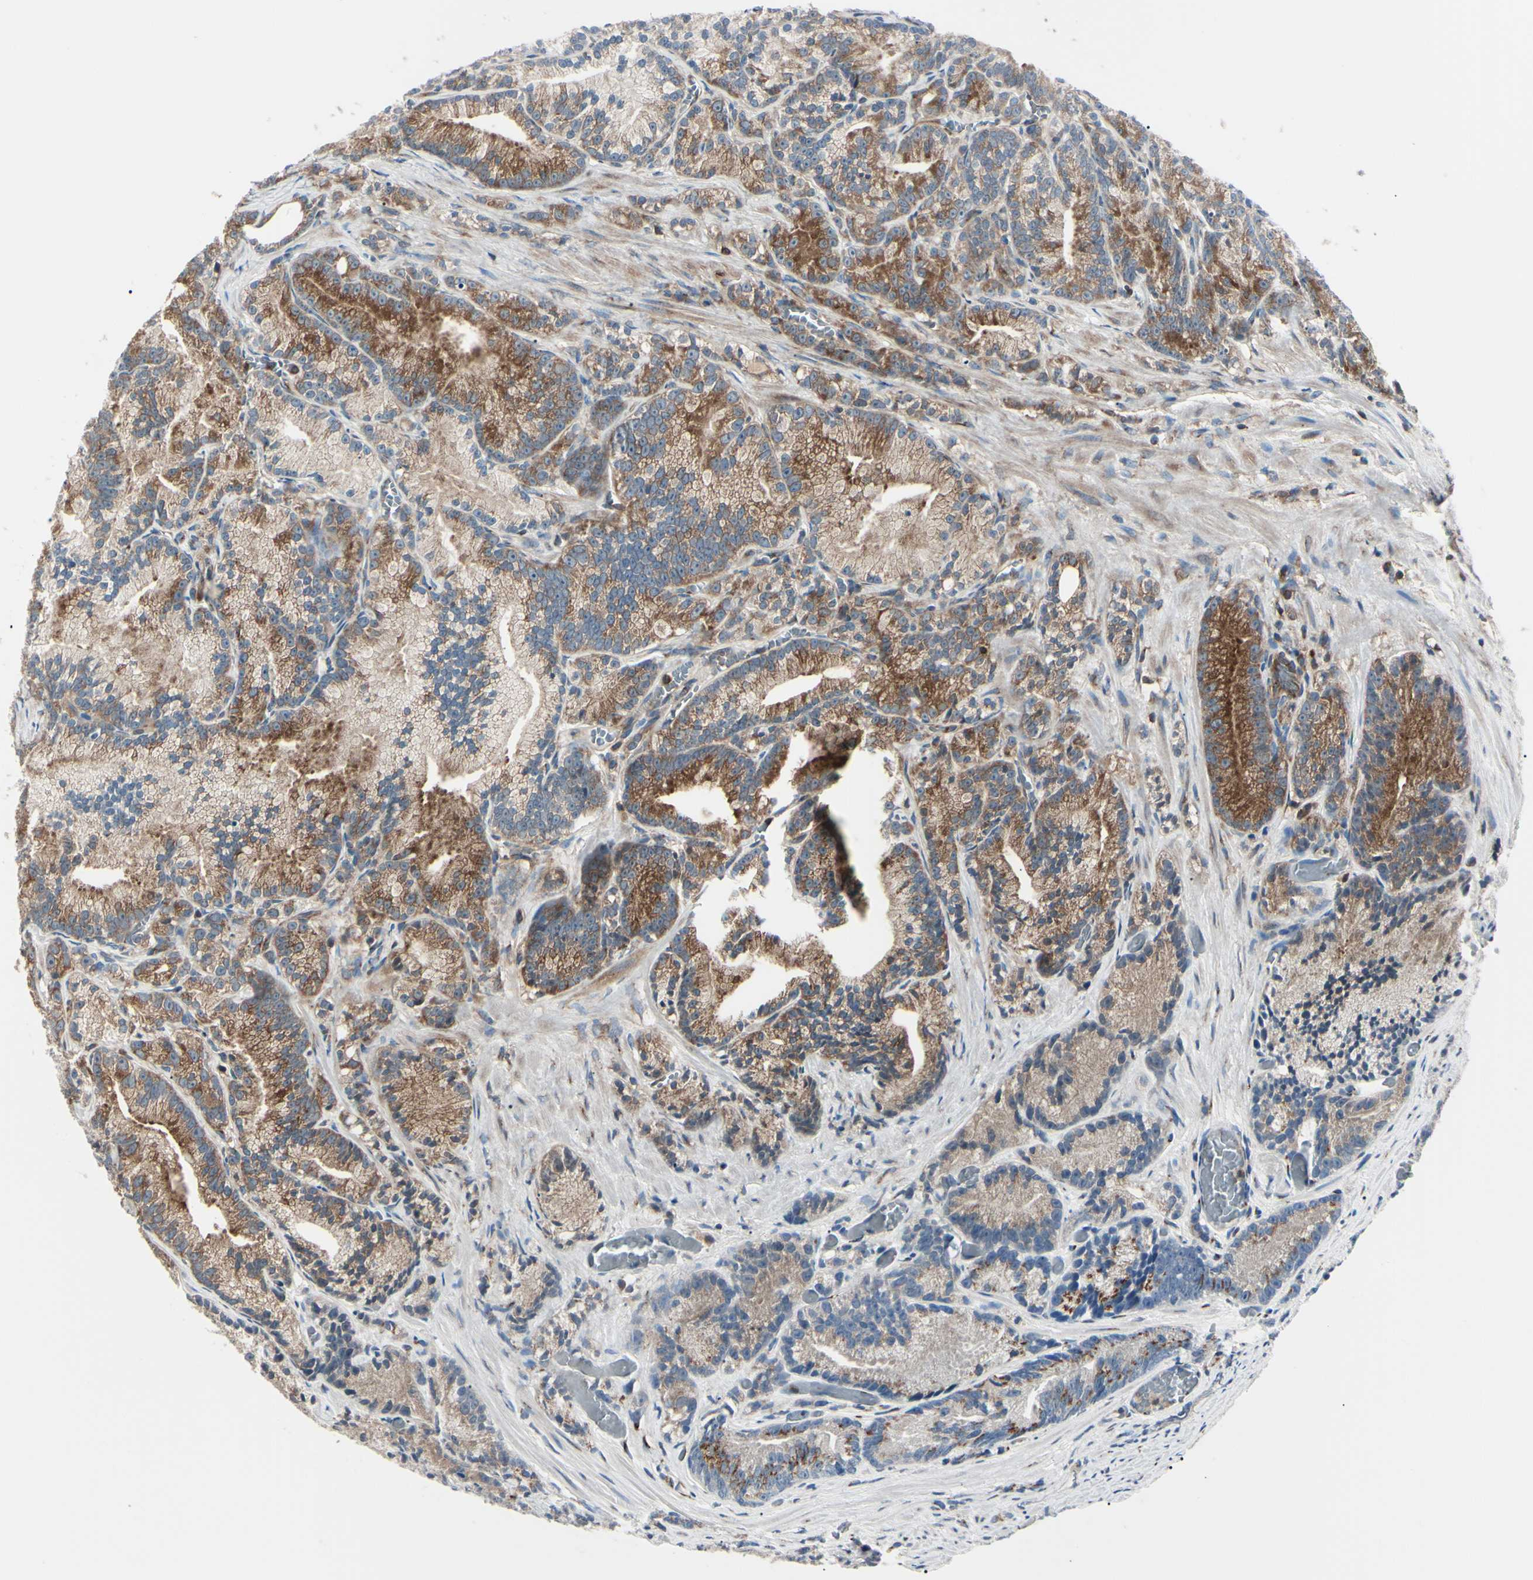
{"staining": {"intensity": "moderate", "quantity": ">75%", "location": "cytoplasmic/membranous"}, "tissue": "prostate cancer", "cell_type": "Tumor cells", "image_type": "cancer", "snomed": [{"axis": "morphology", "description": "Adenocarcinoma, Low grade"}, {"axis": "topography", "description": "Prostate"}], "caption": "Low-grade adenocarcinoma (prostate) tissue shows moderate cytoplasmic/membranous positivity in about >75% of tumor cells, visualized by immunohistochemistry.", "gene": "MAPRE1", "patient": {"sex": "male", "age": 89}}